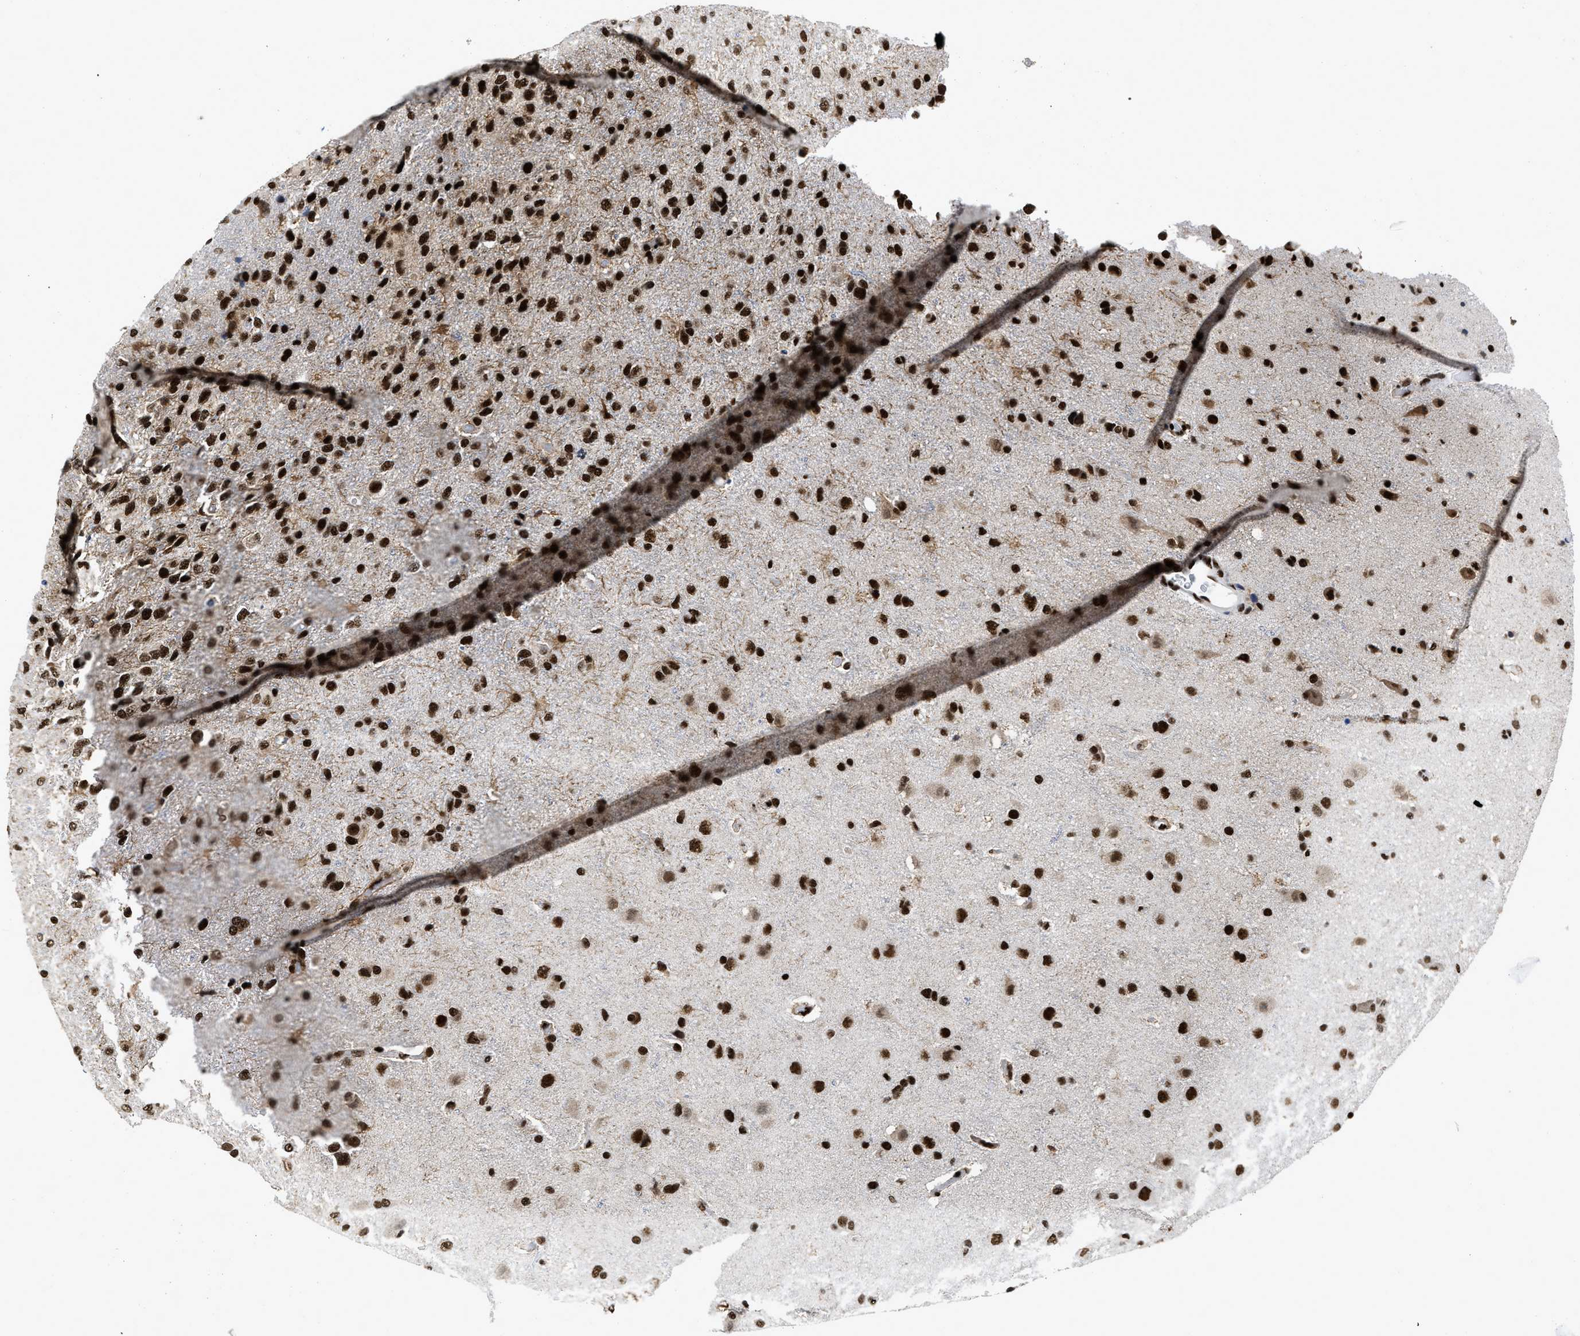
{"staining": {"intensity": "strong", "quantity": ">75%", "location": "nuclear"}, "tissue": "glioma", "cell_type": "Tumor cells", "image_type": "cancer", "snomed": [{"axis": "morphology", "description": "Glioma, malignant, High grade"}, {"axis": "topography", "description": "Brain"}], "caption": "Protein expression analysis of human malignant glioma (high-grade) reveals strong nuclear staining in approximately >75% of tumor cells. (DAB (3,3'-diaminobenzidine) = brown stain, brightfield microscopy at high magnification).", "gene": "CREB1", "patient": {"sex": "female", "age": 58}}